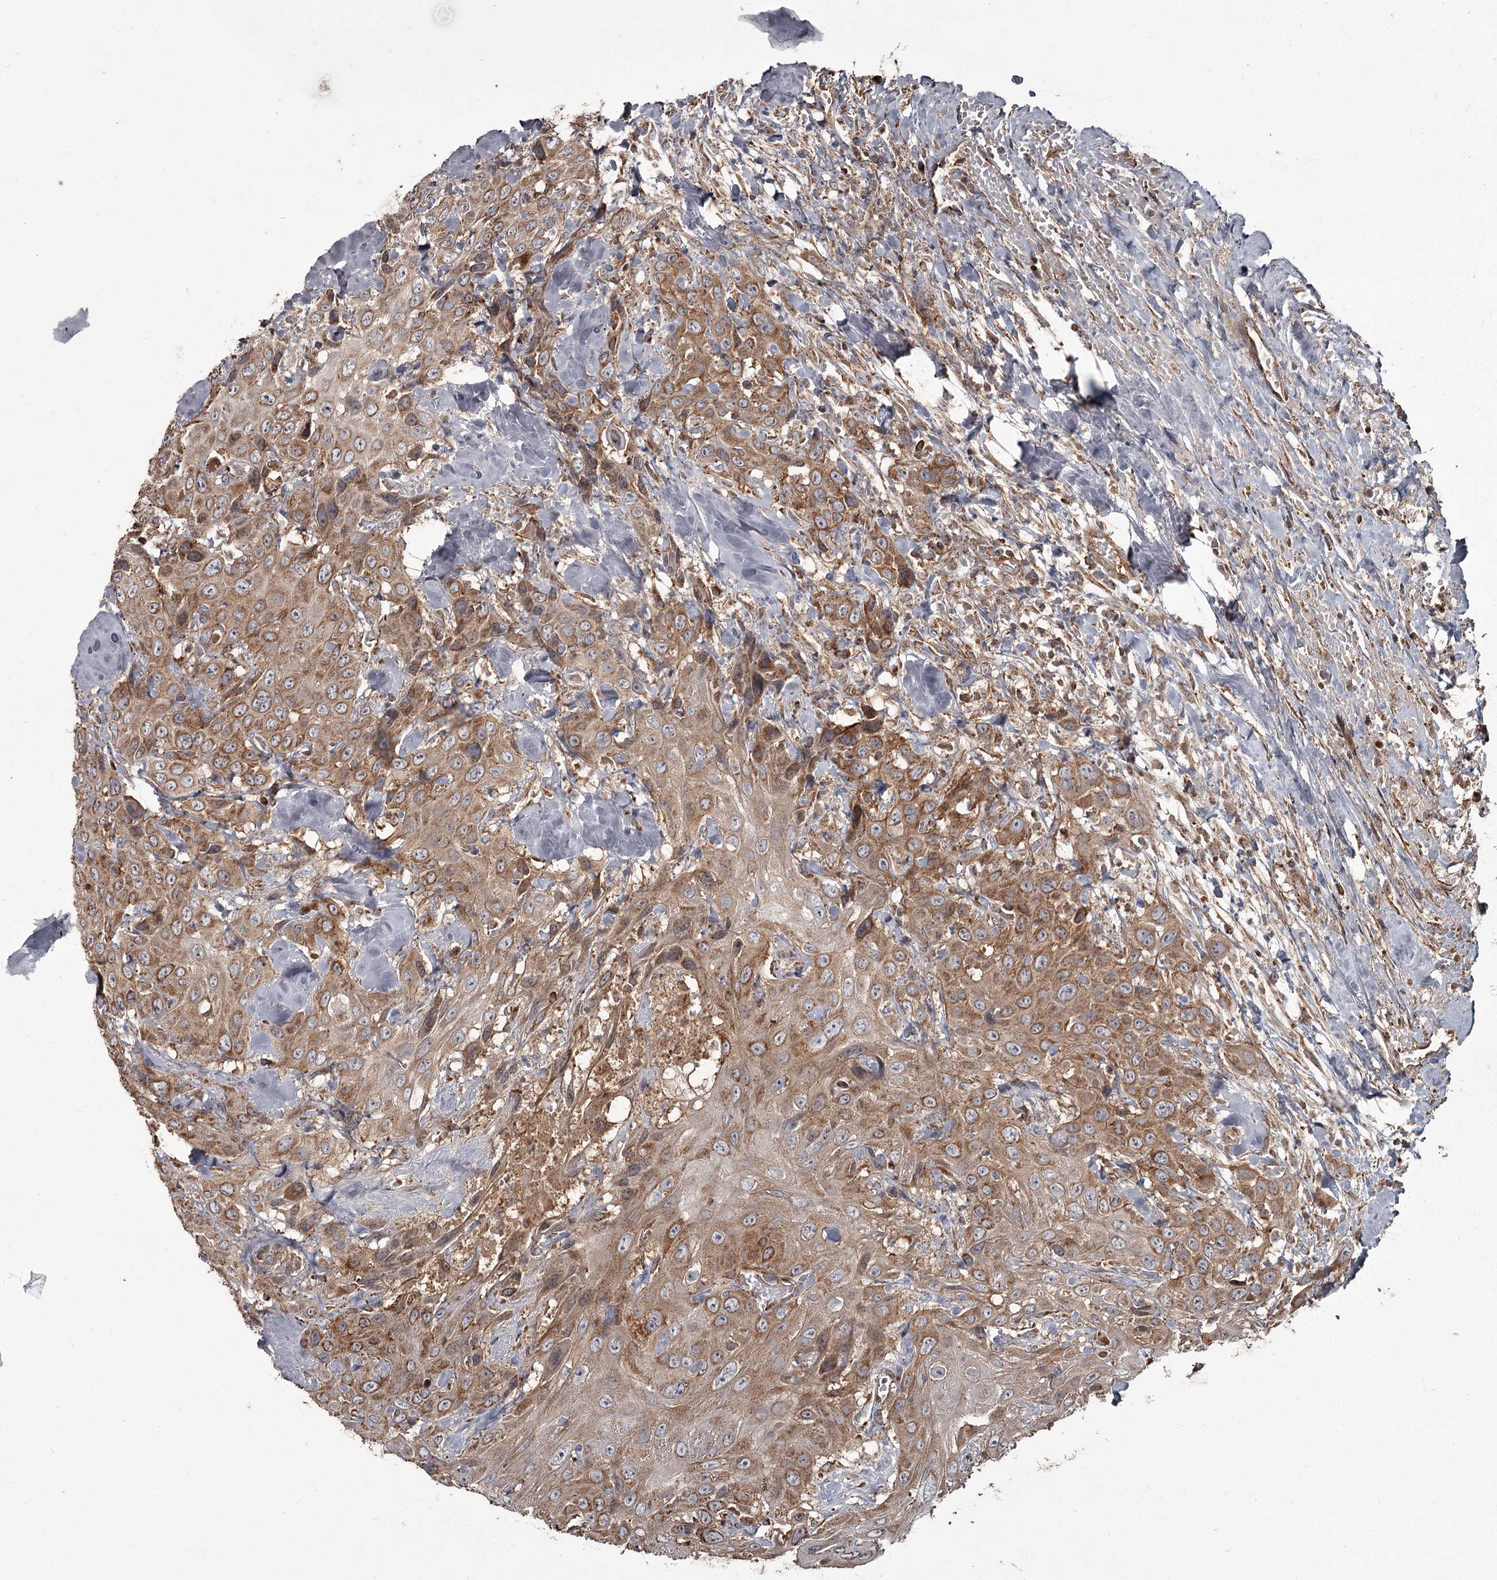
{"staining": {"intensity": "strong", "quantity": ">75%", "location": "cytoplasmic/membranous"}, "tissue": "head and neck cancer", "cell_type": "Tumor cells", "image_type": "cancer", "snomed": [{"axis": "morphology", "description": "Squamous cell carcinoma, NOS"}, {"axis": "topography", "description": "Head-Neck"}], "caption": "IHC (DAB (3,3'-diaminobenzidine)) staining of human head and neck squamous cell carcinoma displays strong cytoplasmic/membranous protein expression in about >75% of tumor cells.", "gene": "THAP9", "patient": {"sex": "male", "age": 81}}